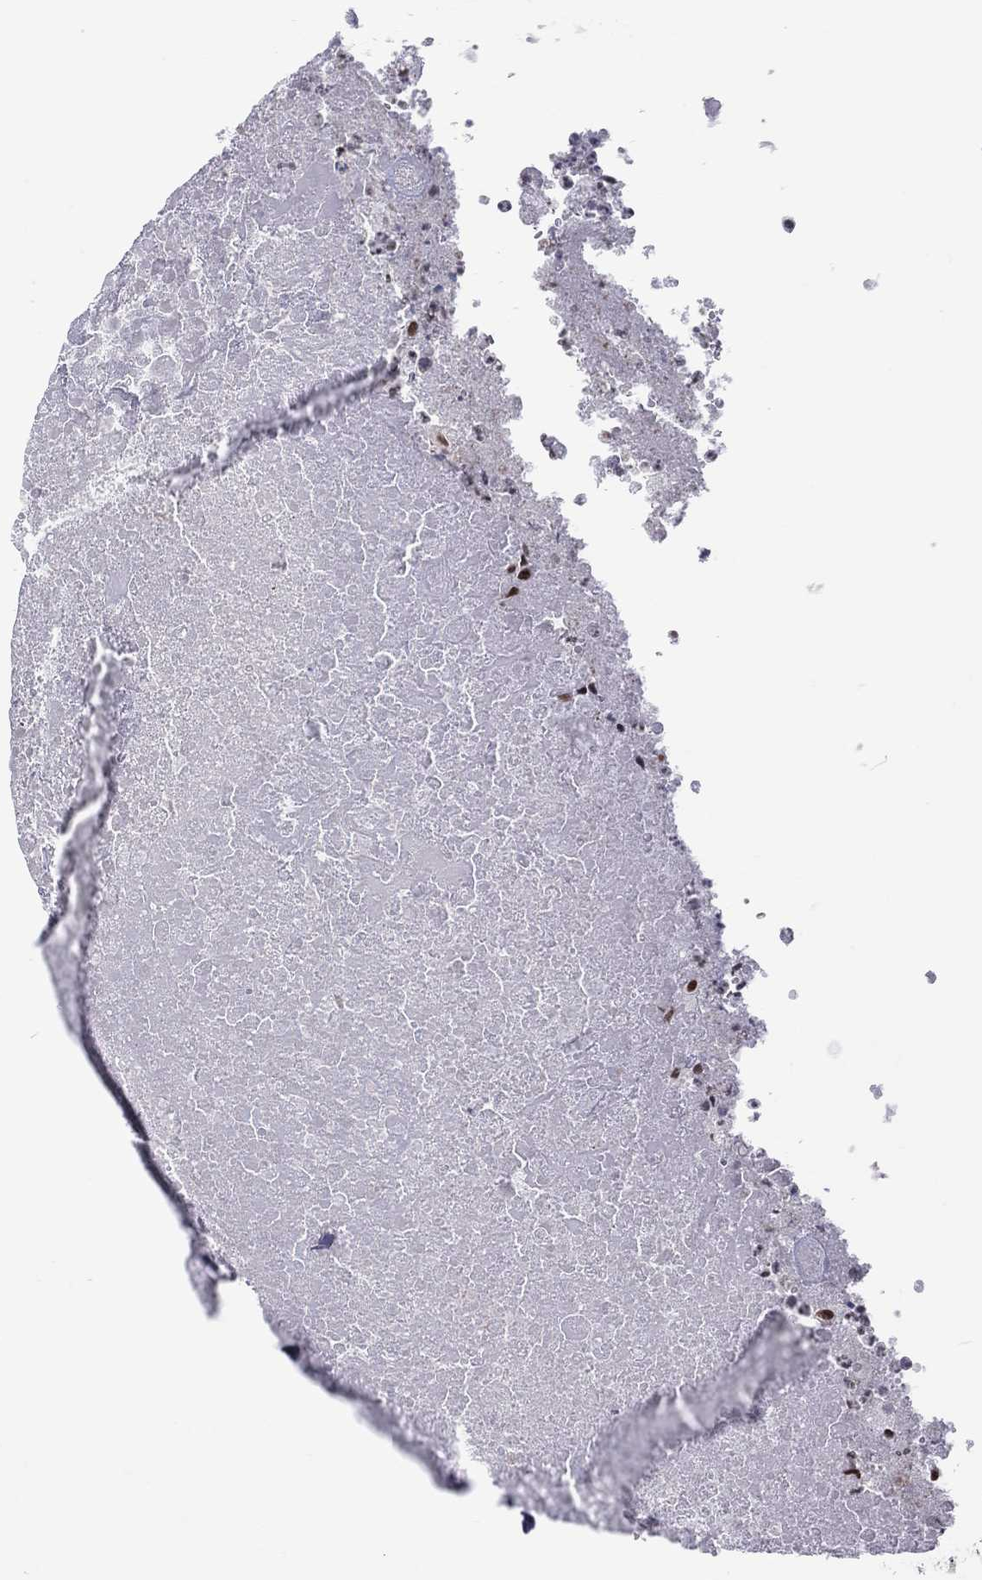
{"staining": {"intensity": "strong", "quantity": ">75%", "location": "nuclear"}, "tissue": "testis cancer", "cell_type": "Tumor cells", "image_type": "cancer", "snomed": [{"axis": "morphology", "description": "Necrosis, NOS"}, {"axis": "morphology", "description": "Carcinoma, Embryonal, NOS"}, {"axis": "topography", "description": "Testis"}], "caption": "An immunohistochemistry (IHC) histopathology image of tumor tissue is shown. Protein staining in brown shows strong nuclear positivity in testis embryonal carcinoma within tumor cells.", "gene": "ZNF7", "patient": {"sex": "male", "age": 19}}